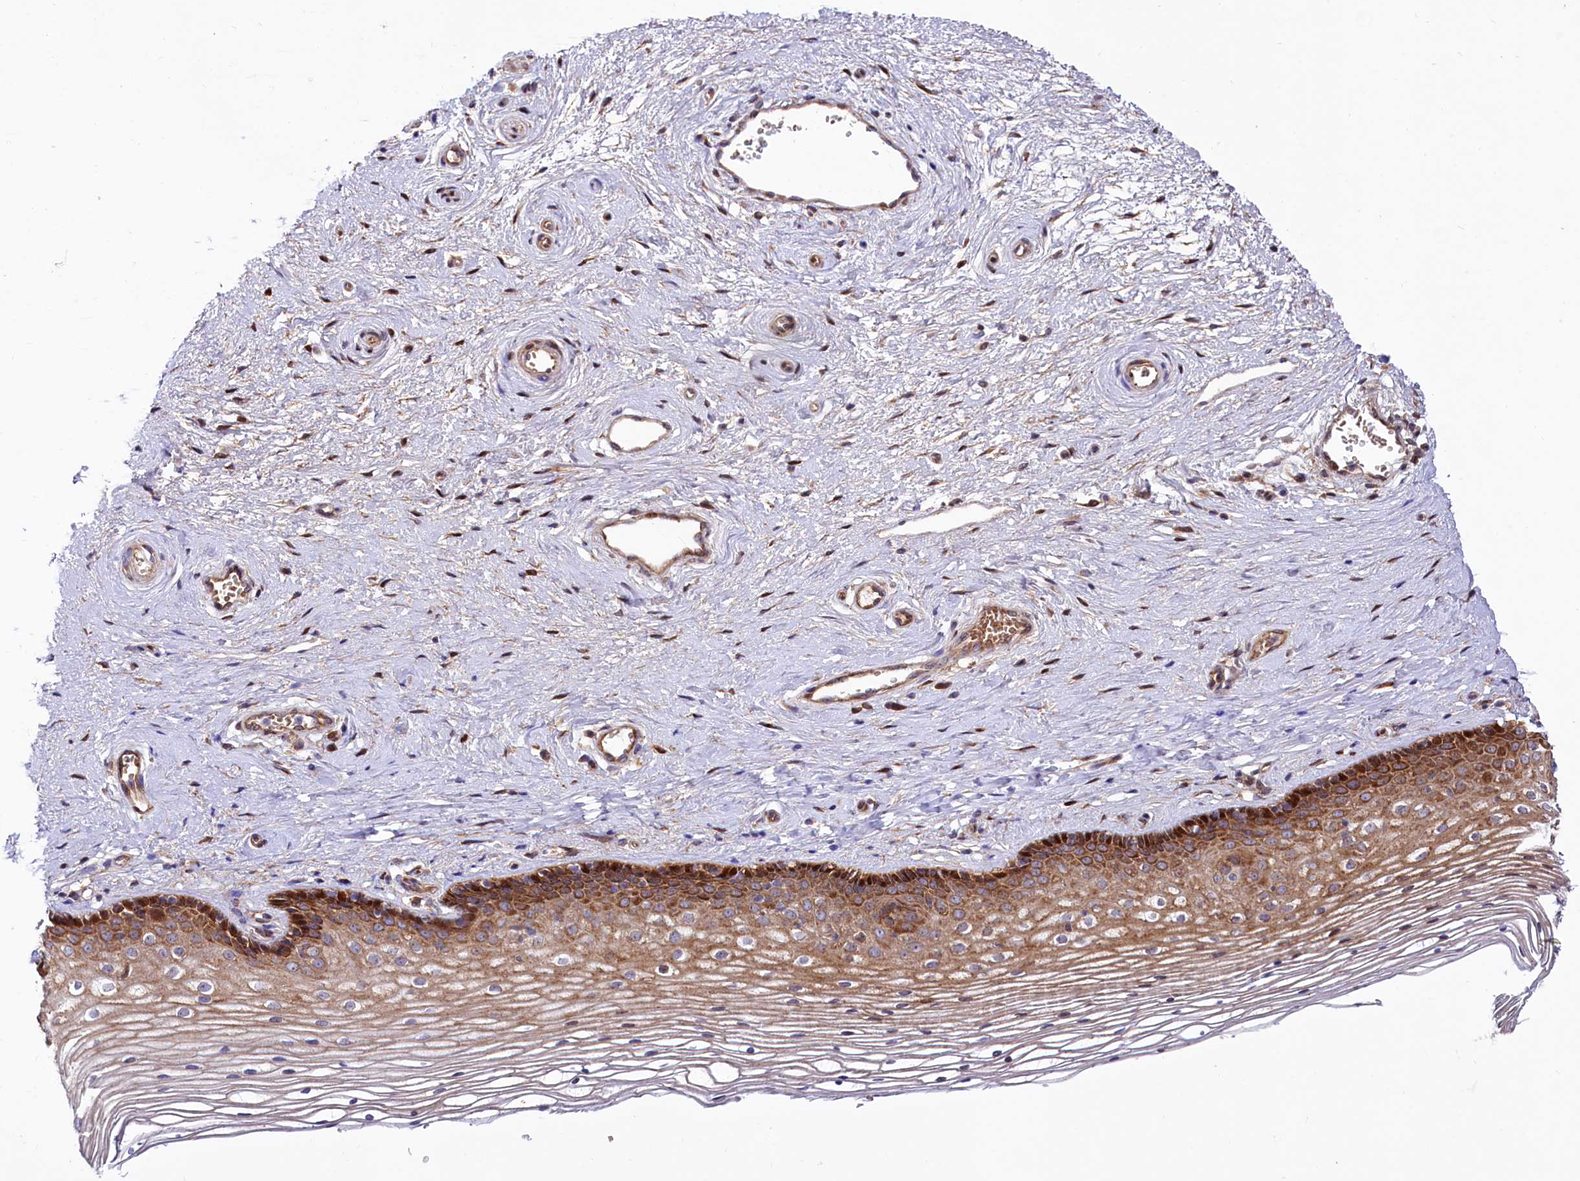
{"staining": {"intensity": "strong", "quantity": "25%-75%", "location": "cytoplasmic/membranous,nuclear"}, "tissue": "vagina", "cell_type": "Squamous epithelial cells", "image_type": "normal", "snomed": [{"axis": "morphology", "description": "Normal tissue, NOS"}, {"axis": "topography", "description": "Vagina"}], "caption": "Immunohistochemical staining of benign human vagina reveals strong cytoplasmic/membranous,nuclear protein positivity in approximately 25%-75% of squamous epithelial cells.", "gene": "PDZRN3", "patient": {"sex": "female", "age": 46}}